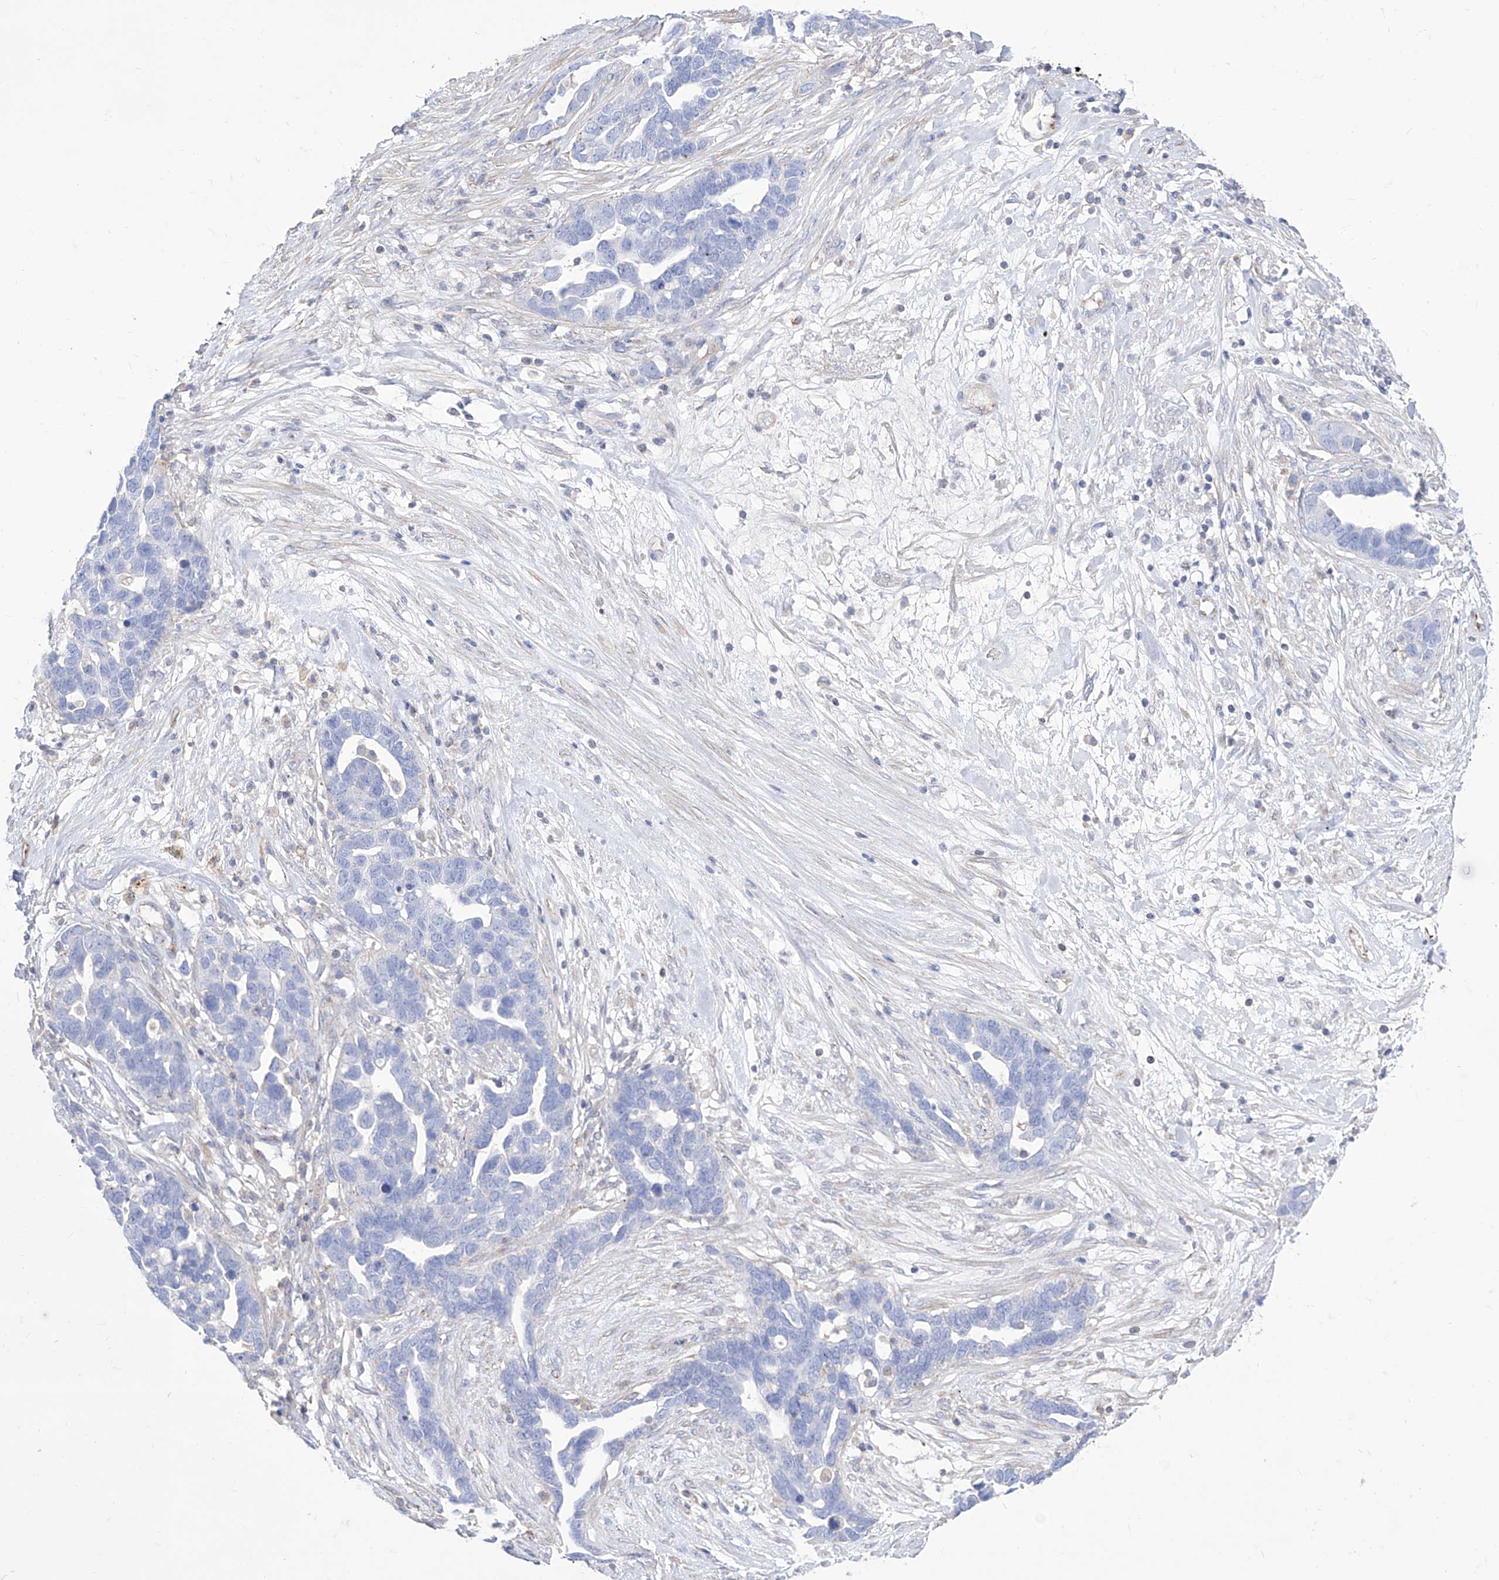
{"staining": {"intensity": "negative", "quantity": "none", "location": "none"}, "tissue": "ovarian cancer", "cell_type": "Tumor cells", "image_type": "cancer", "snomed": [{"axis": "morphology", "description": "Cystadenocarcinoma, serous, NOS"}, {"axis": "topography", "description": "Ovary"}], "caption": "The immunohistochemistry image has no significant positivity in tumor cells of ovarian serous cystadenocarcinoma tissue.", "gene": "C1orf74", "patient": {"sex": "female", "age": 54}}